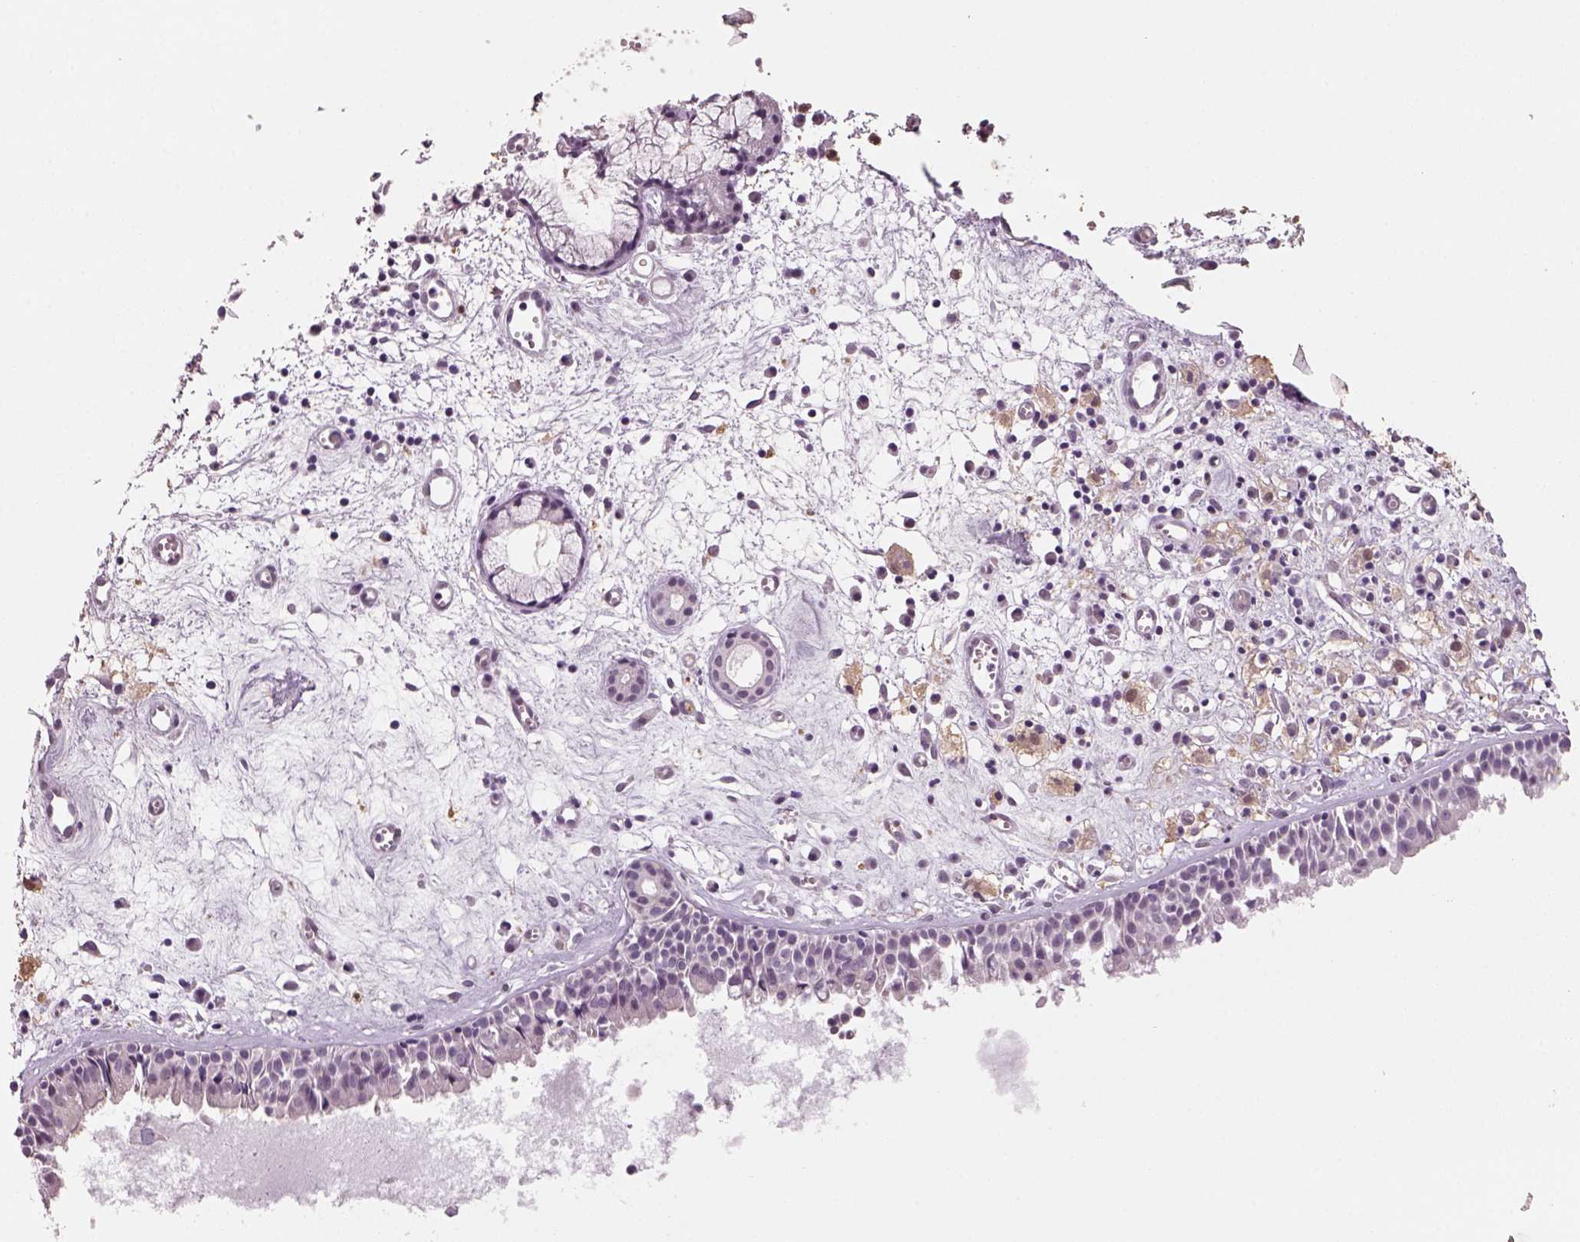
{"staining": {"intensity": "negative", "quantity": "none", "location": "none"}, "tissue": "nasopharynx", "cell_type": "Respiratory epithelial cells", "image_type": "normal", "snomed": [{"axis": "morphology", "description": "Normal tissue, NOS"}, {"axis": "topography", "description": "Nasopharynx"}], "caption": "High magnification brightfield microscopy of benign nasopharynx stained with DAB (brown) and counterstained with hematoxylin (blue): respiratory epithelial cells show no significant positivity.", "gene": "NAT8B", "patient": {"sex": "male", "age": 61}}